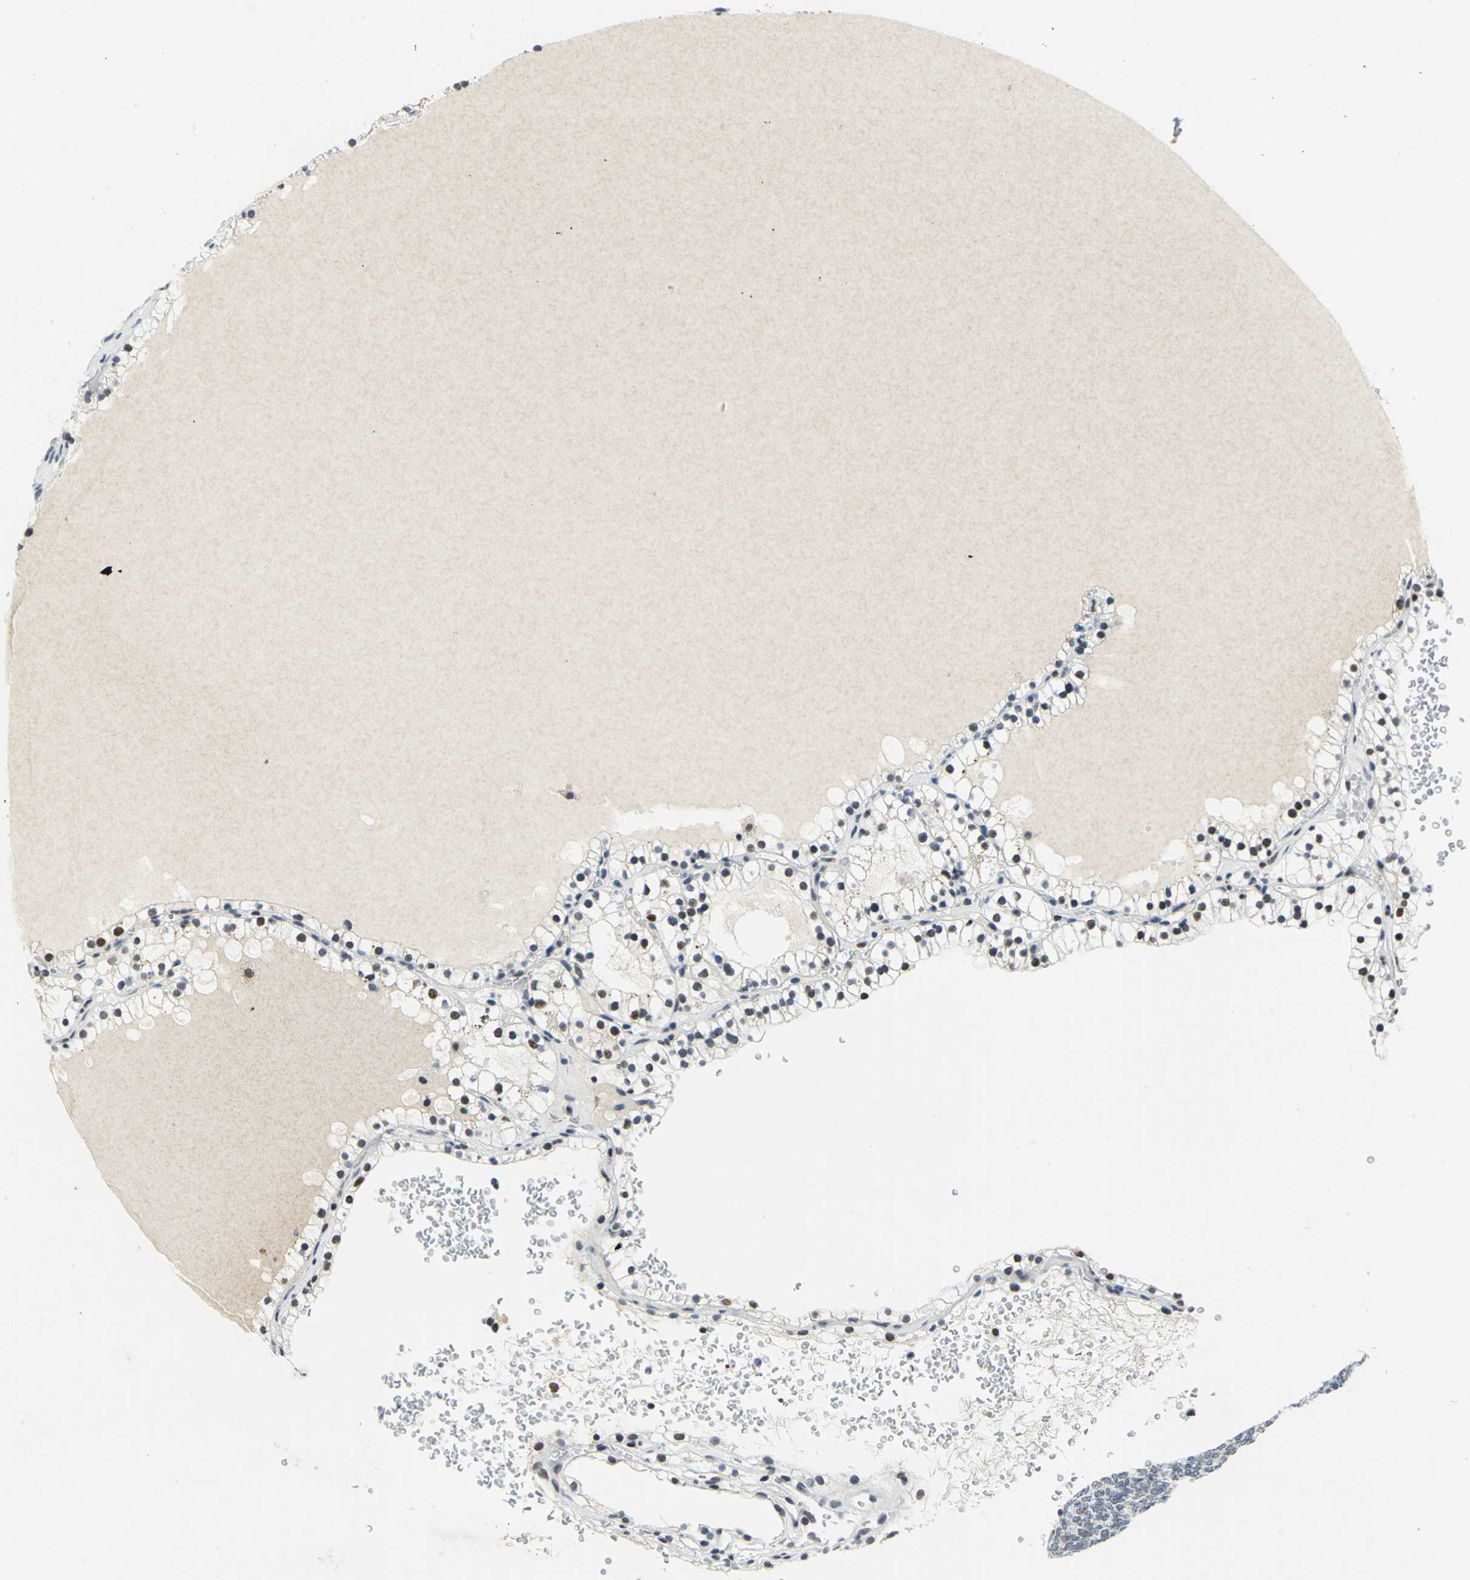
{"staining": {"intensity": "strong", "quantity": ">75%", "location": "nuclear"}, "tissue": "renal cancer", "cell_type": "Tumor cells", "image_type": "cancer", "snomed": [{"axis": "morphology", "description": "Adenocarcinoma, NOS"}, {"axis": "topography", "description": "Kidney"}], "caption": "The micrograph shows staining of renal adenocarcinoma, revealing strong nuclear protein positivity (brown color) within tumor cells.", "gene": "RAD17", "patient": {"sex": "female", "age": 41}}